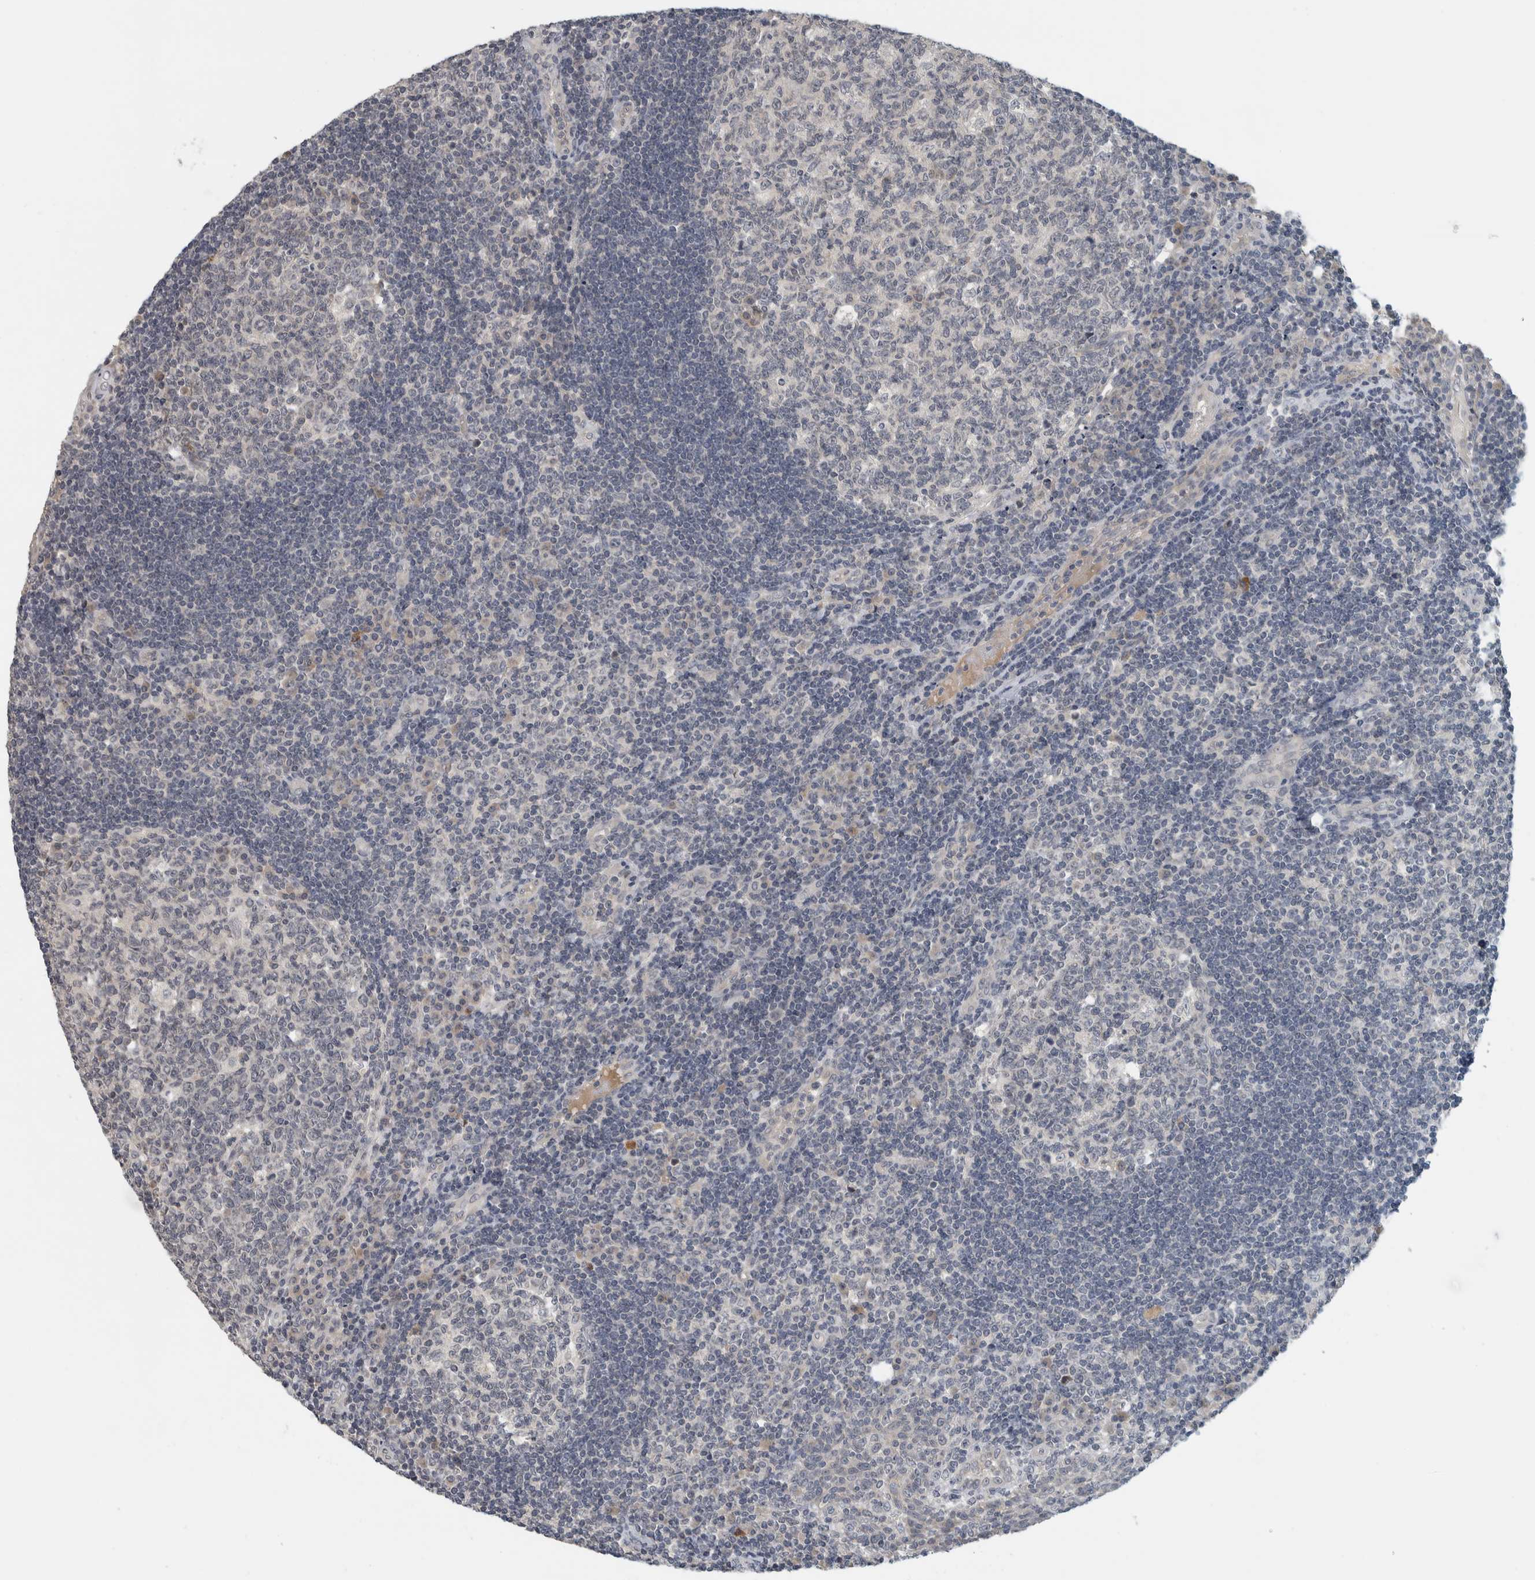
{"staining": {"intensity": "negative", "quantity": "none", "location": "none"}, "tissue": "tonsil", "cell_type": "Germinal center cells", "image_type": "normal", "snomed": [{"axis": "morphology", "description": "Normal tissue, NOS"}, {"axis": "topography", "description": "Tonsil"}], "caption": "High magnification brightfield microscopy of unremarkable tonsil stained with DAB (3,3'-diaminobenzidine) (brown) and counterstained with hematoxylin (blue): germinal center cells show no significant expression.", "gene": "AFP", "patient": {"sex": "female", "age": 40}}